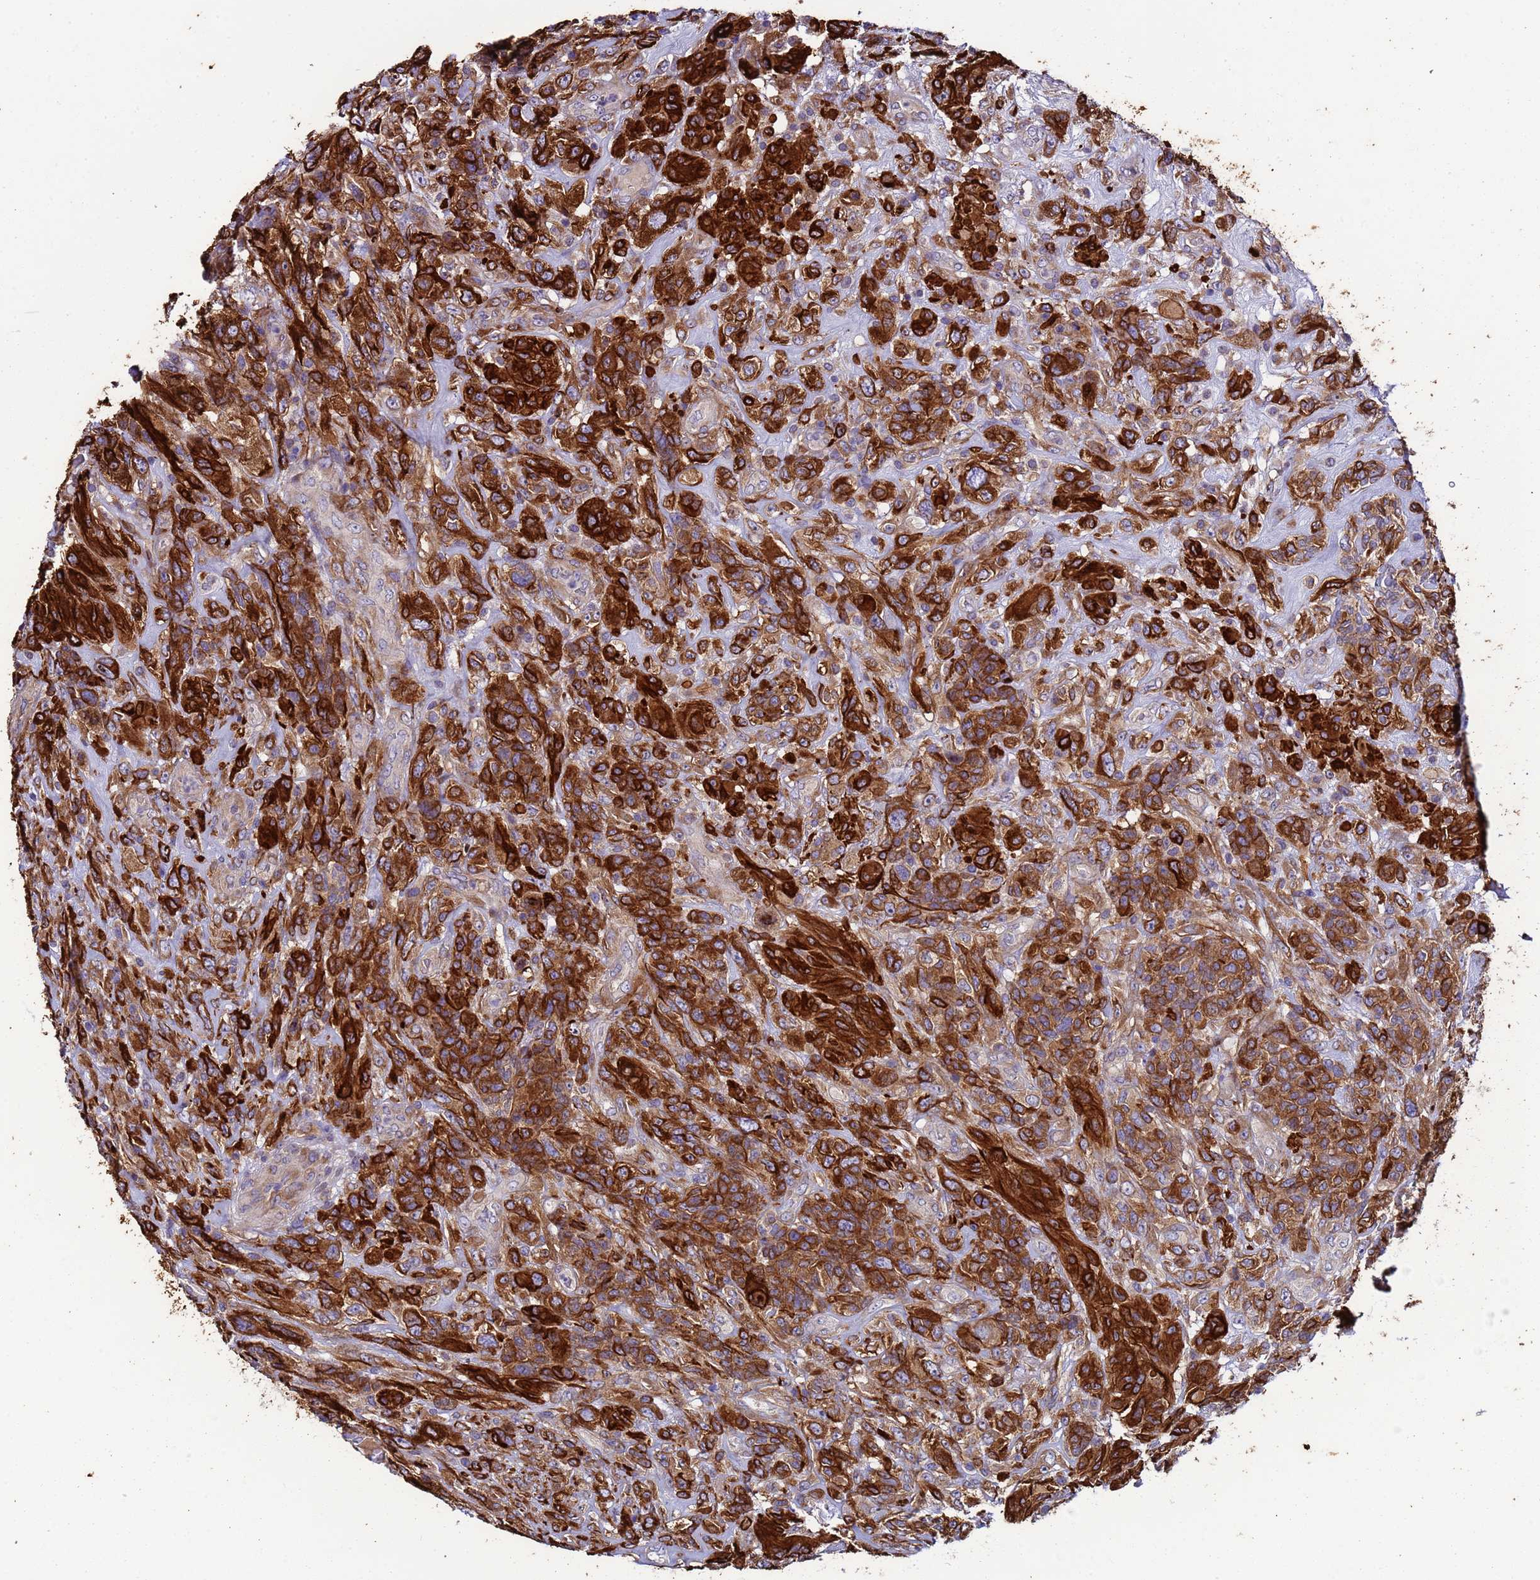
{"staining": {"intensity": "strong", "quantity": "25%-75%", "location": "cytoplasmic/membranous"}, "tissue": "glioma", "cell_type": "Tumor cells", "image_type": "cancer", "snomed": [{"axis": "morphology", "description": "Glioma, malignant, High grade"}, {"axis": "topography", "description": "Brain"}], "caption": "Approximately 25%-75% of tumor cells in human malignant high-grade glioma show strong cytoplasmic/membranous protein positivity as visualized by brown immunohistochemical staining.", "gene": "PAQR7", "patient": {"sex": "male", "age": 61}}